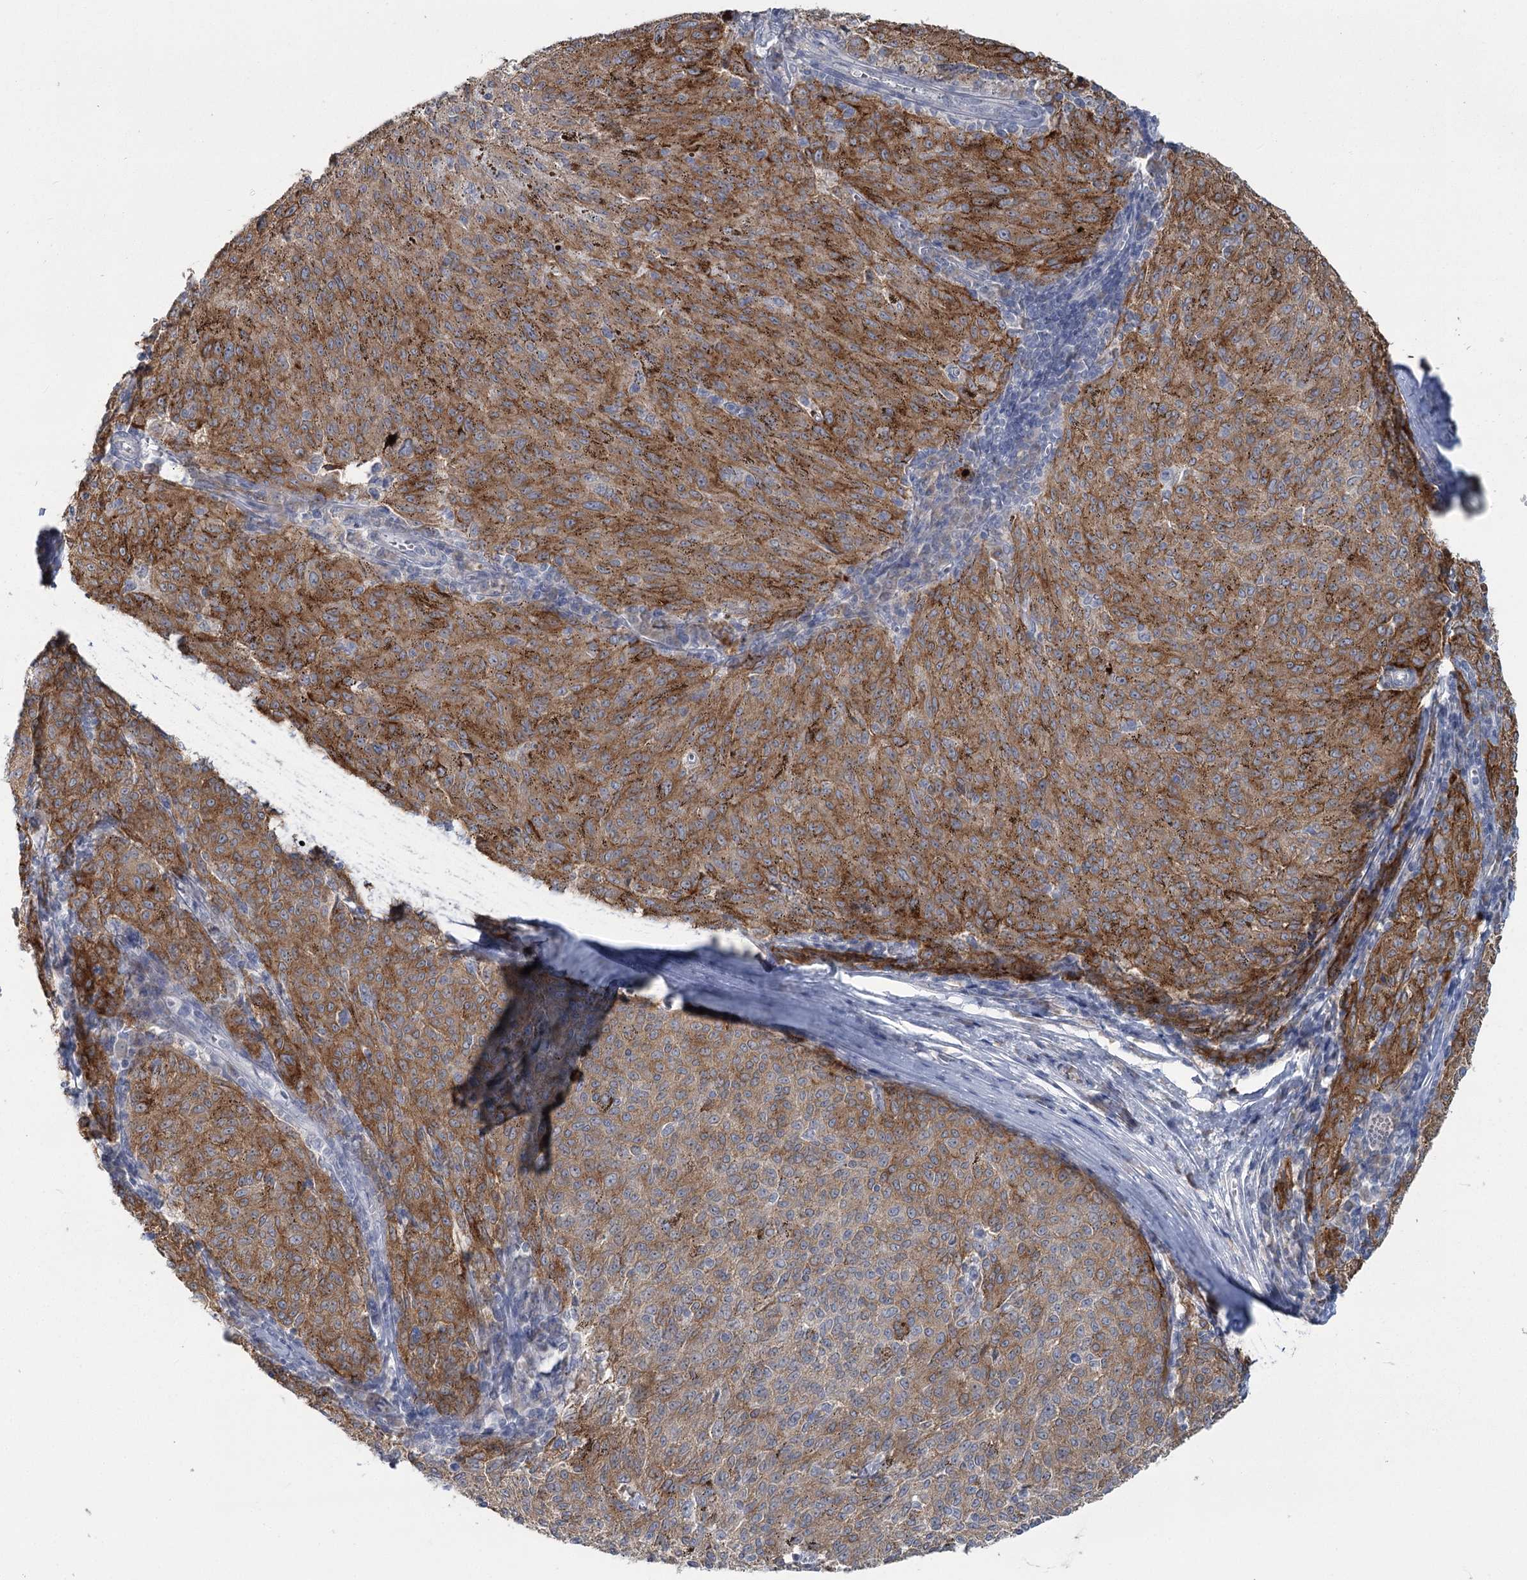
{"staining": {"intensity": "moderate", "quantity": ">75%", "location": "cytoplasmic/membranous"}, "tissue": "melanoma", "cell_type": "Tumor cells", "image_type": "cancer", "snomed": [{"axis": "morphology", "description": "Malignant melanoma, NOS"}, {"axis": "topography", "description": "Skin"}], "caption": "Immunohistochemical staining of human malignant melanoma exhibits medium levels of moderate cytoplasmic/membranous staining in approximately >75% of tumor cells.", "gene": "SLC9A3", "patient": {"sex": "female", "age": 72}}